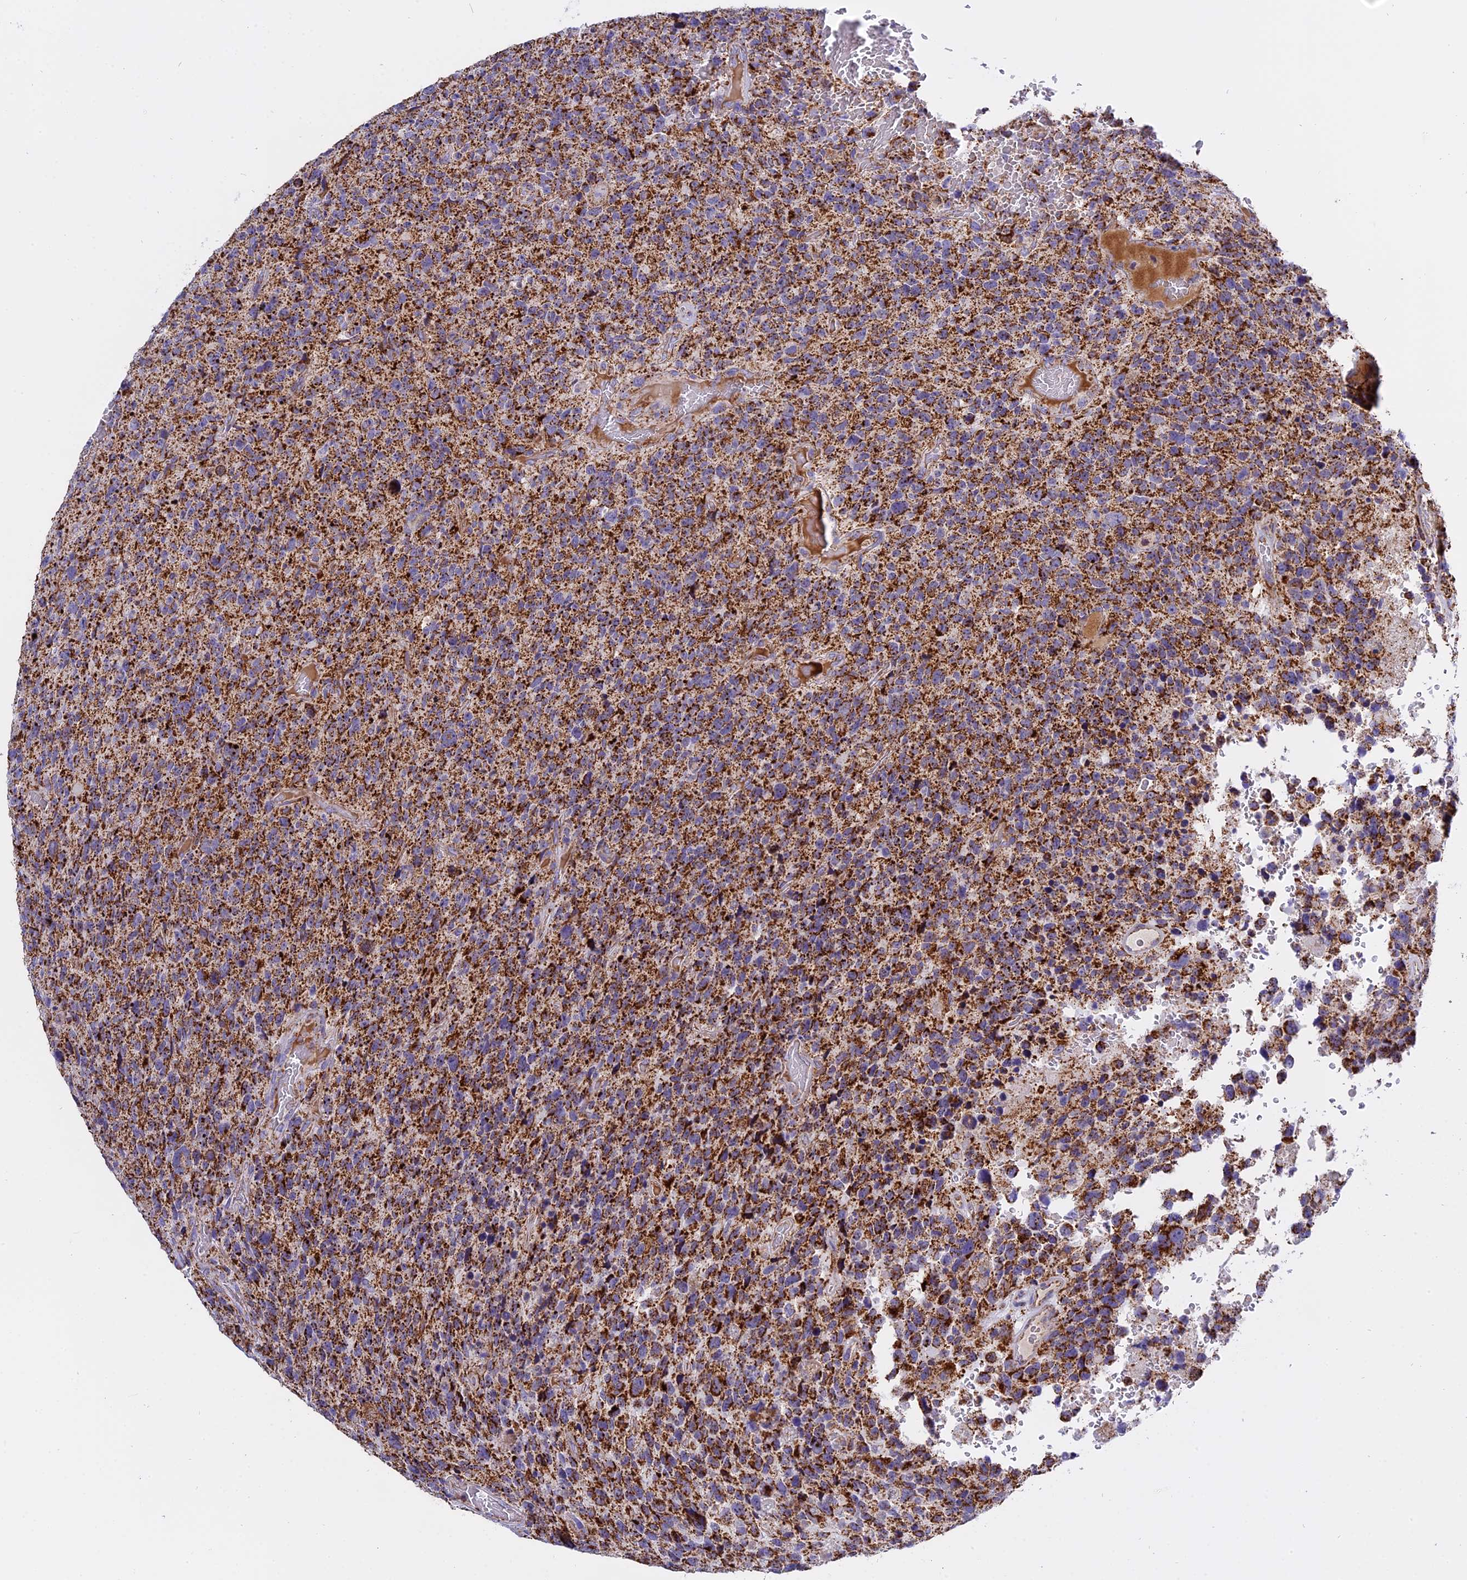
{"staining": {"intensity": "strong", "quantity": ">75%", "location": "cytoplasmic/membranous"}, "tissue": "glioma", "cell_type": "Tumor cells", "image_type": "cancer", "snomed": [{"axis": "morphology", "description": "Glioma, malignant, High grade"}, {"axis": "topography", "description": "Brain"}], "caption": "Immunohistochemistry (IHC) image of neoplastic tissue: glioma stained using immunohistochemistry shows high levels of strong protein expression localized specifically in the cytoplasmic/membranous of tumor cells, appearing as a cytoplasmic/membranous brown color.", "gene": "MRPS34", "patient": {"sex": "male", "age": 69}}